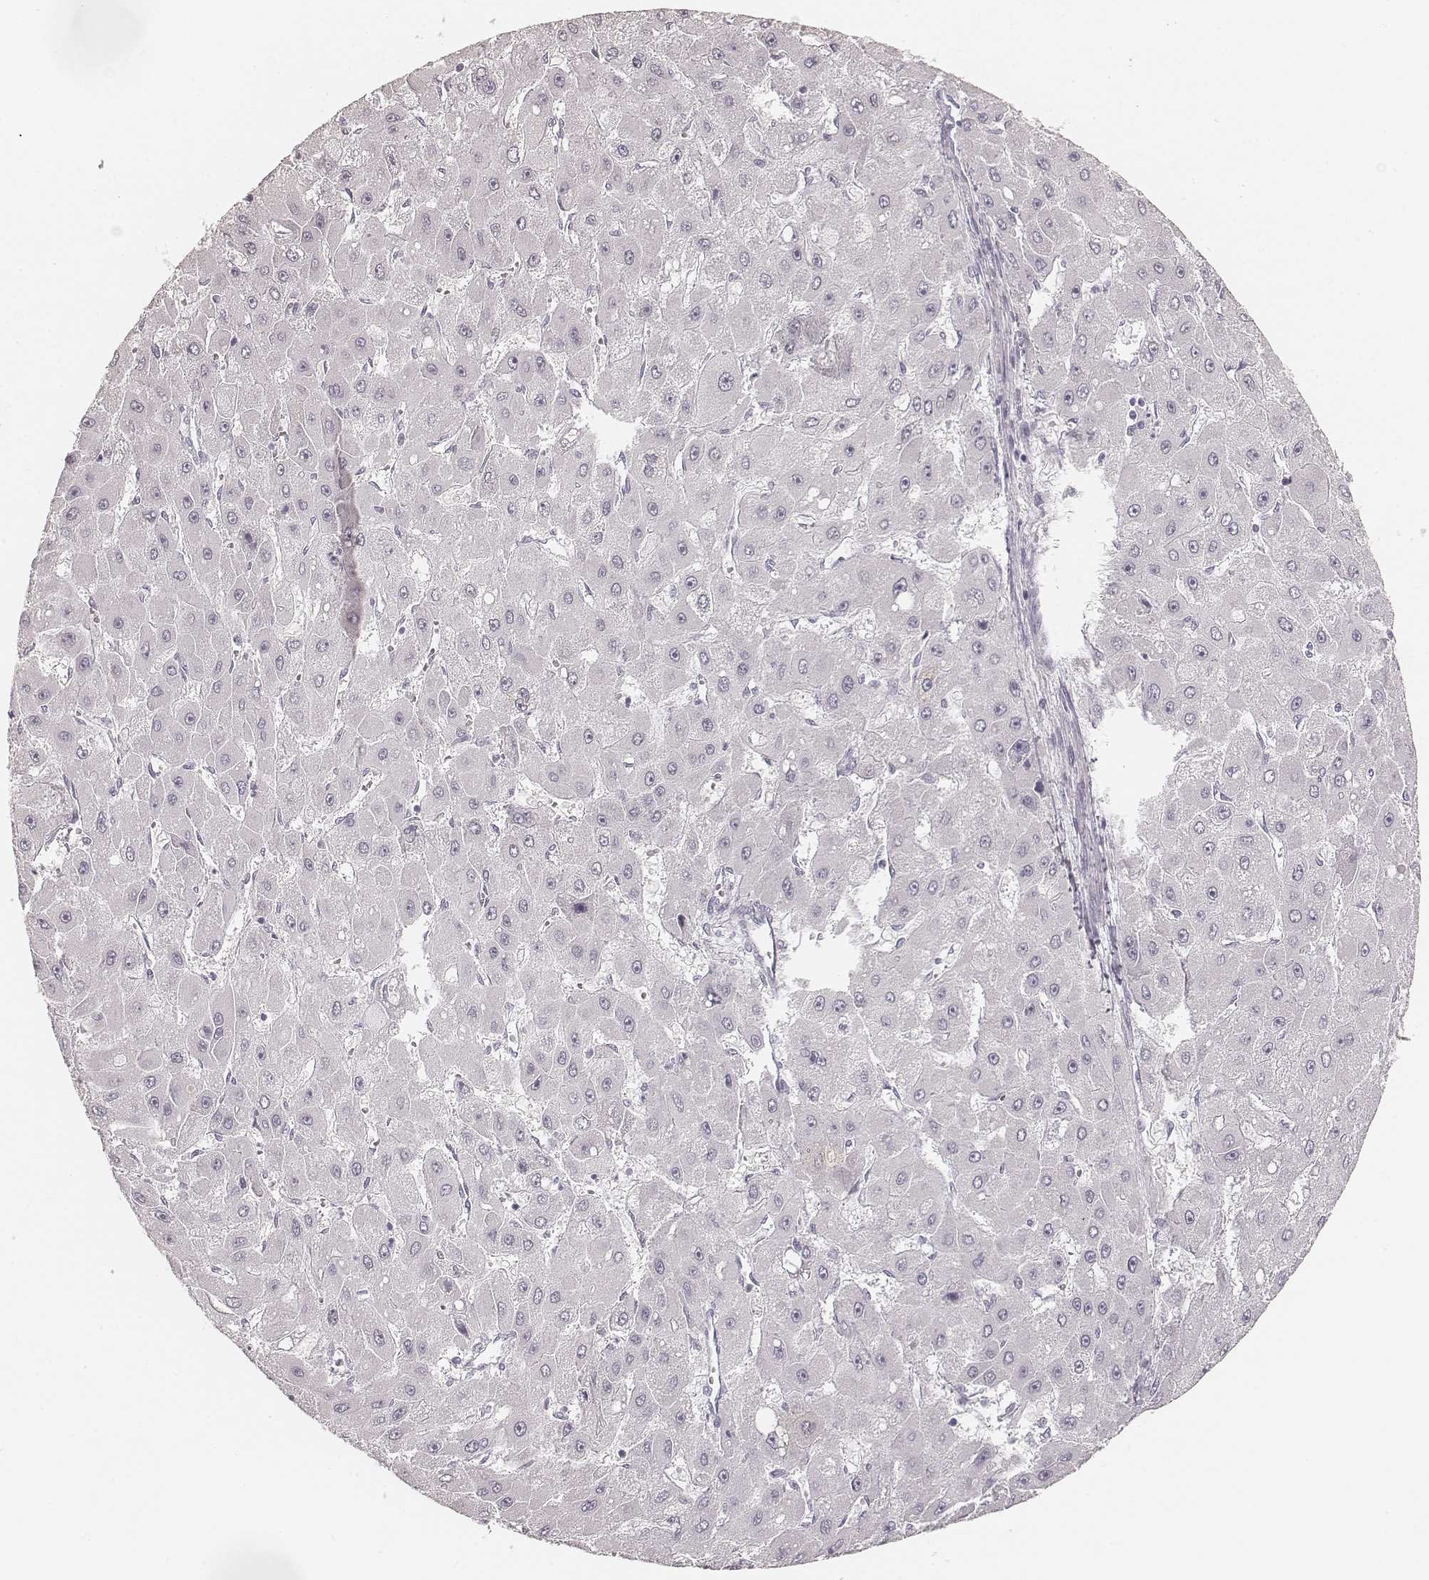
{"staining": {"intensity": "negative", "quantity": "none", "location": "none"}, "tissue": "liver cancer", "cell_type": "Tumor cells", "image_type": "cancer", "snomed": [{"axis": "morphology", "description": "Carcinoma, Hepatocellular, NOS"}, {"axis": "topography", "description": "Liver"}], "caption": "DAB immunohistochemical staining of liver cancer (hepatocellular carcinoma) shows no significant expression in tumor cells. (DAB (3,3'-diaminobenzidine) immunohistochemistry (IHC) with hematoxylin counter stain).", "gene": "HNF4G", "patient": {"sex": "female", "age": 25}}